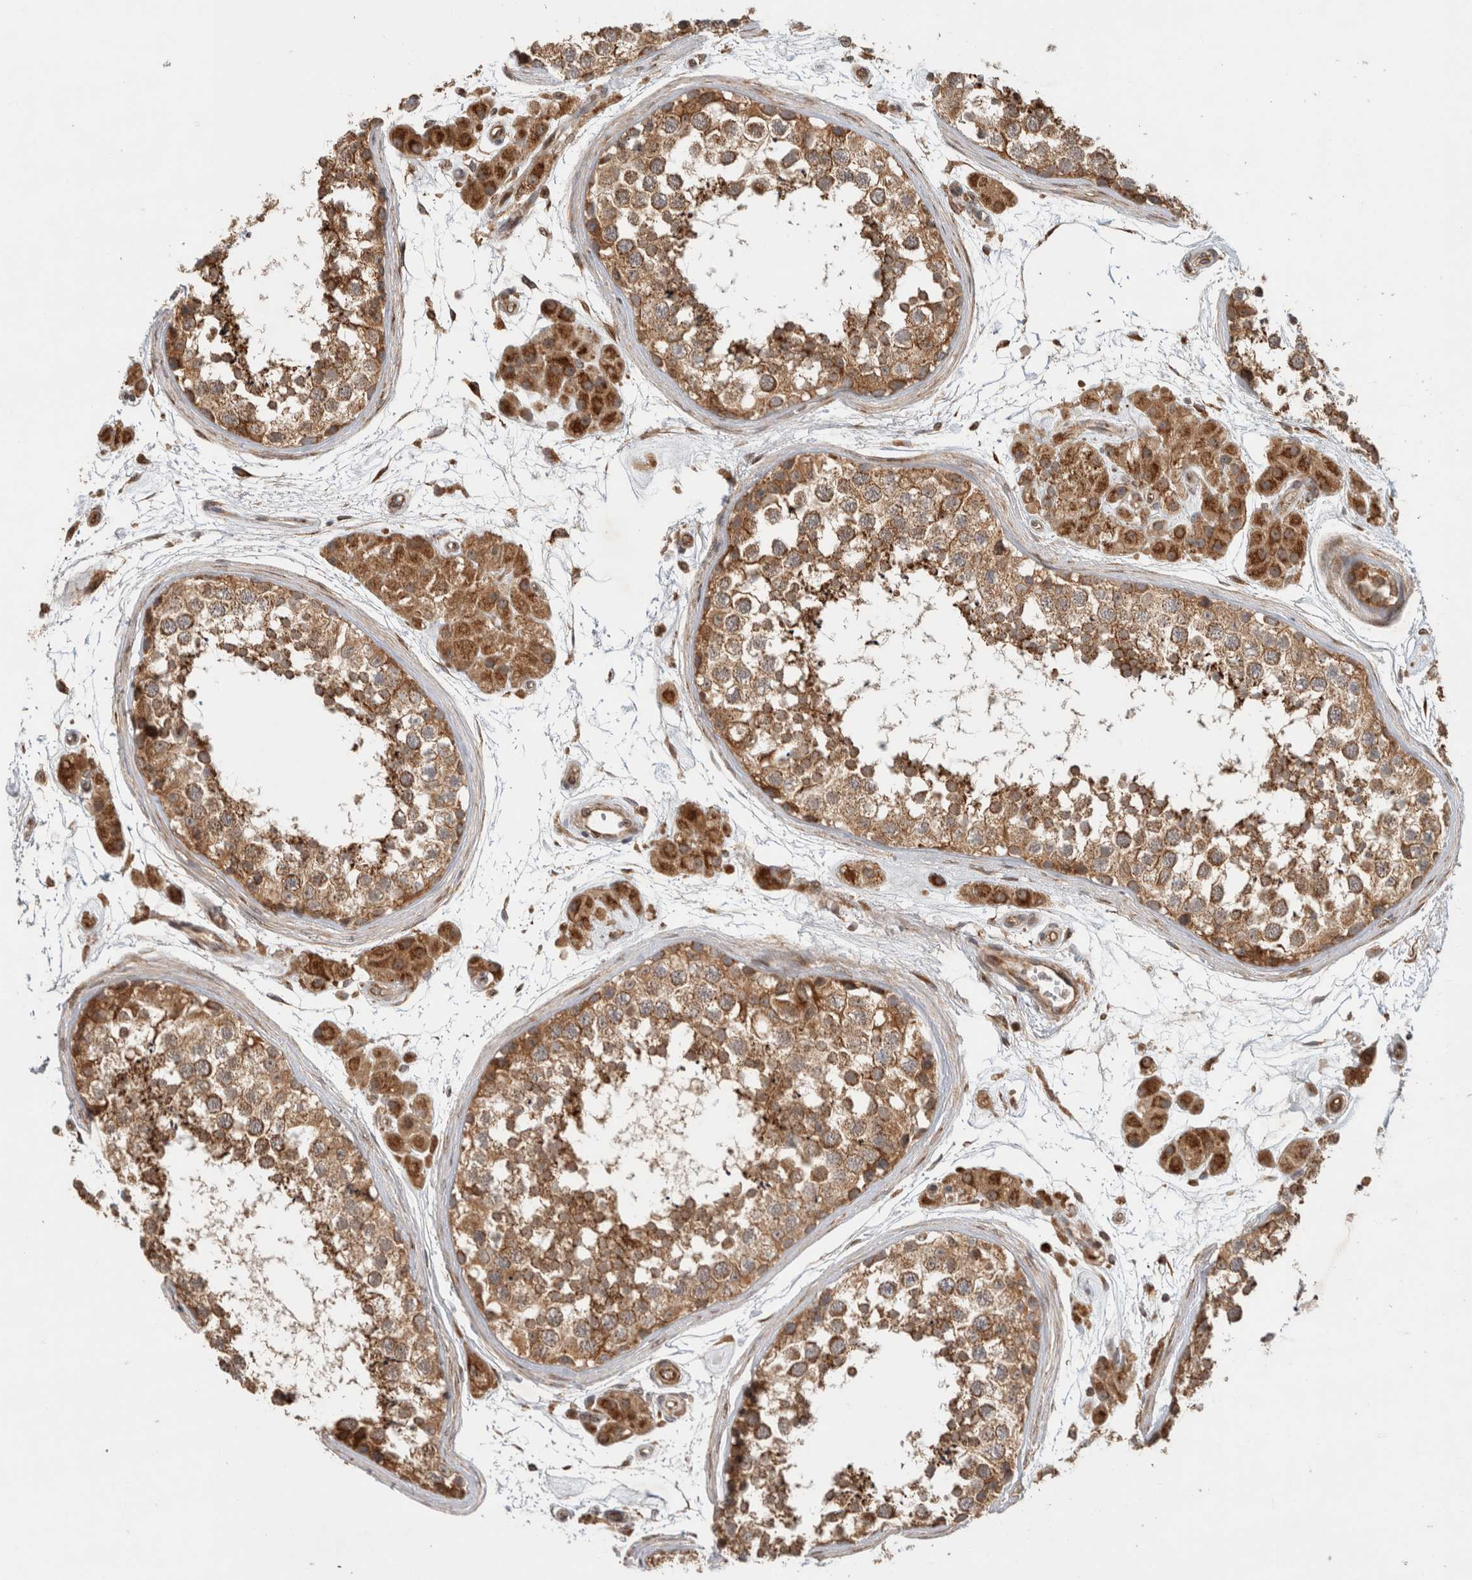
{"staining": {"intensity": "moderate", "quantity": ">75%", "location": "cytoplasmic/membranous"}, "tissue": "testis", "cell_type": "Cells in seminiferous ducts", "image_type": "normal", "snomed": [{"axis": "morphology", "description": "Normal tissue, NOS"}, {"axis": "topography", "description": "Testis"}], "caption": "About >75% of cells in seminiferous ducts in normal testis reveal moderate cytoplasmic/membranous protein staining as visualized by brown immunohistochemical staining.", "gene": "TUBD1", "patient": {"sex": "male", "age": 56}}